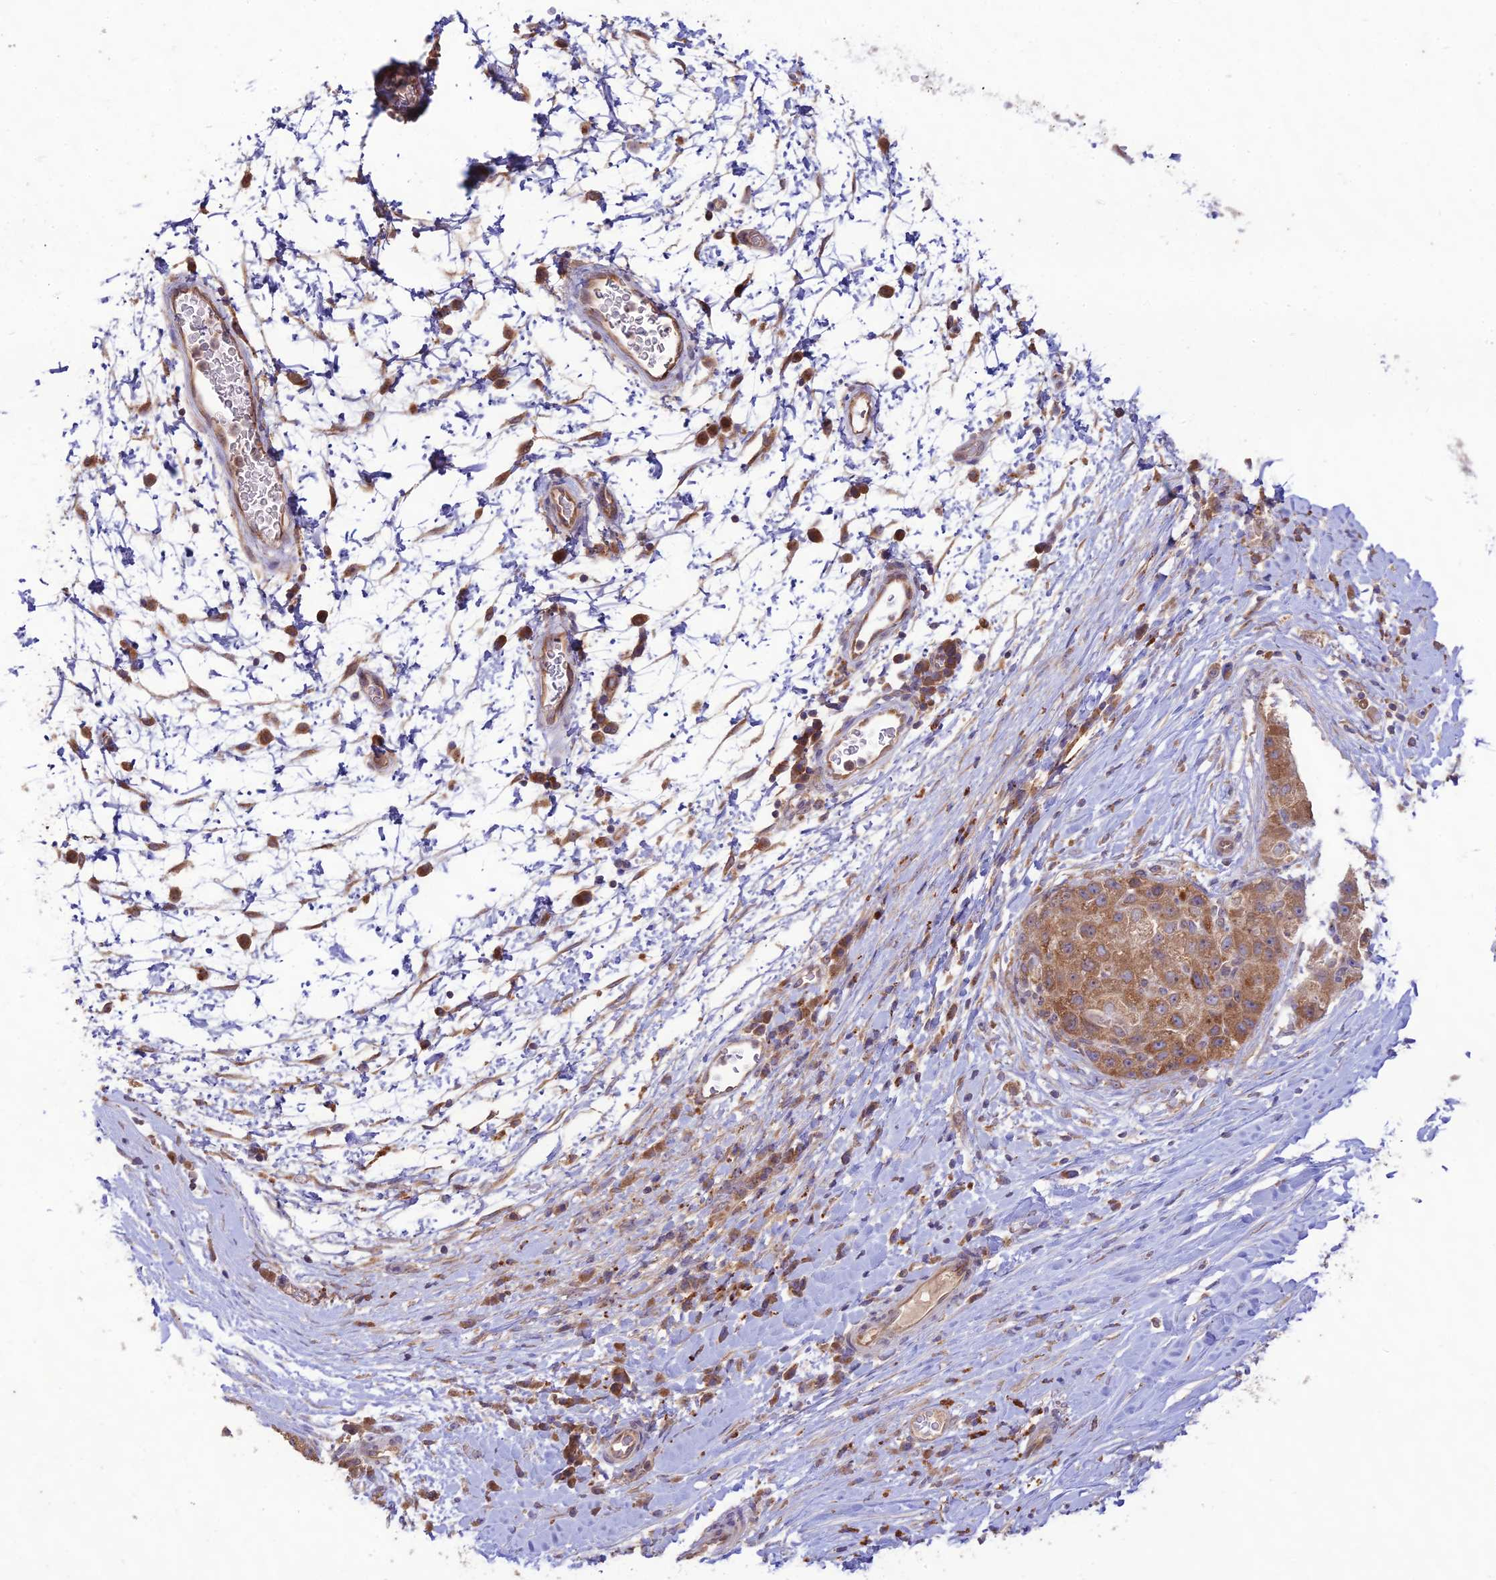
{"staining": {"intensity": "moderate", "quantity": ">75%", "location": "cytoplasmic/membranous"}, "tissue": "liver cancer", "cell_type": "Tumor cells", "image_type": "cancer", "snomed": [{"axis": "morphology", "description": "Carcinoma, Hepatocellular, NOS"}, {"axis": "topography", "description": "Liver"}], "caption": "Hepatocellular carcinoma (liver) tissue reveals moderate cytoplasmic/membranous expression in about >75% of tumor cells (DAB (3,3'-diaminobenzidine) IHC, brown staining for protein, blue staining for nuclei).", "gene": "TMEM259", "patient": {"sex": "male", "age": 80}}